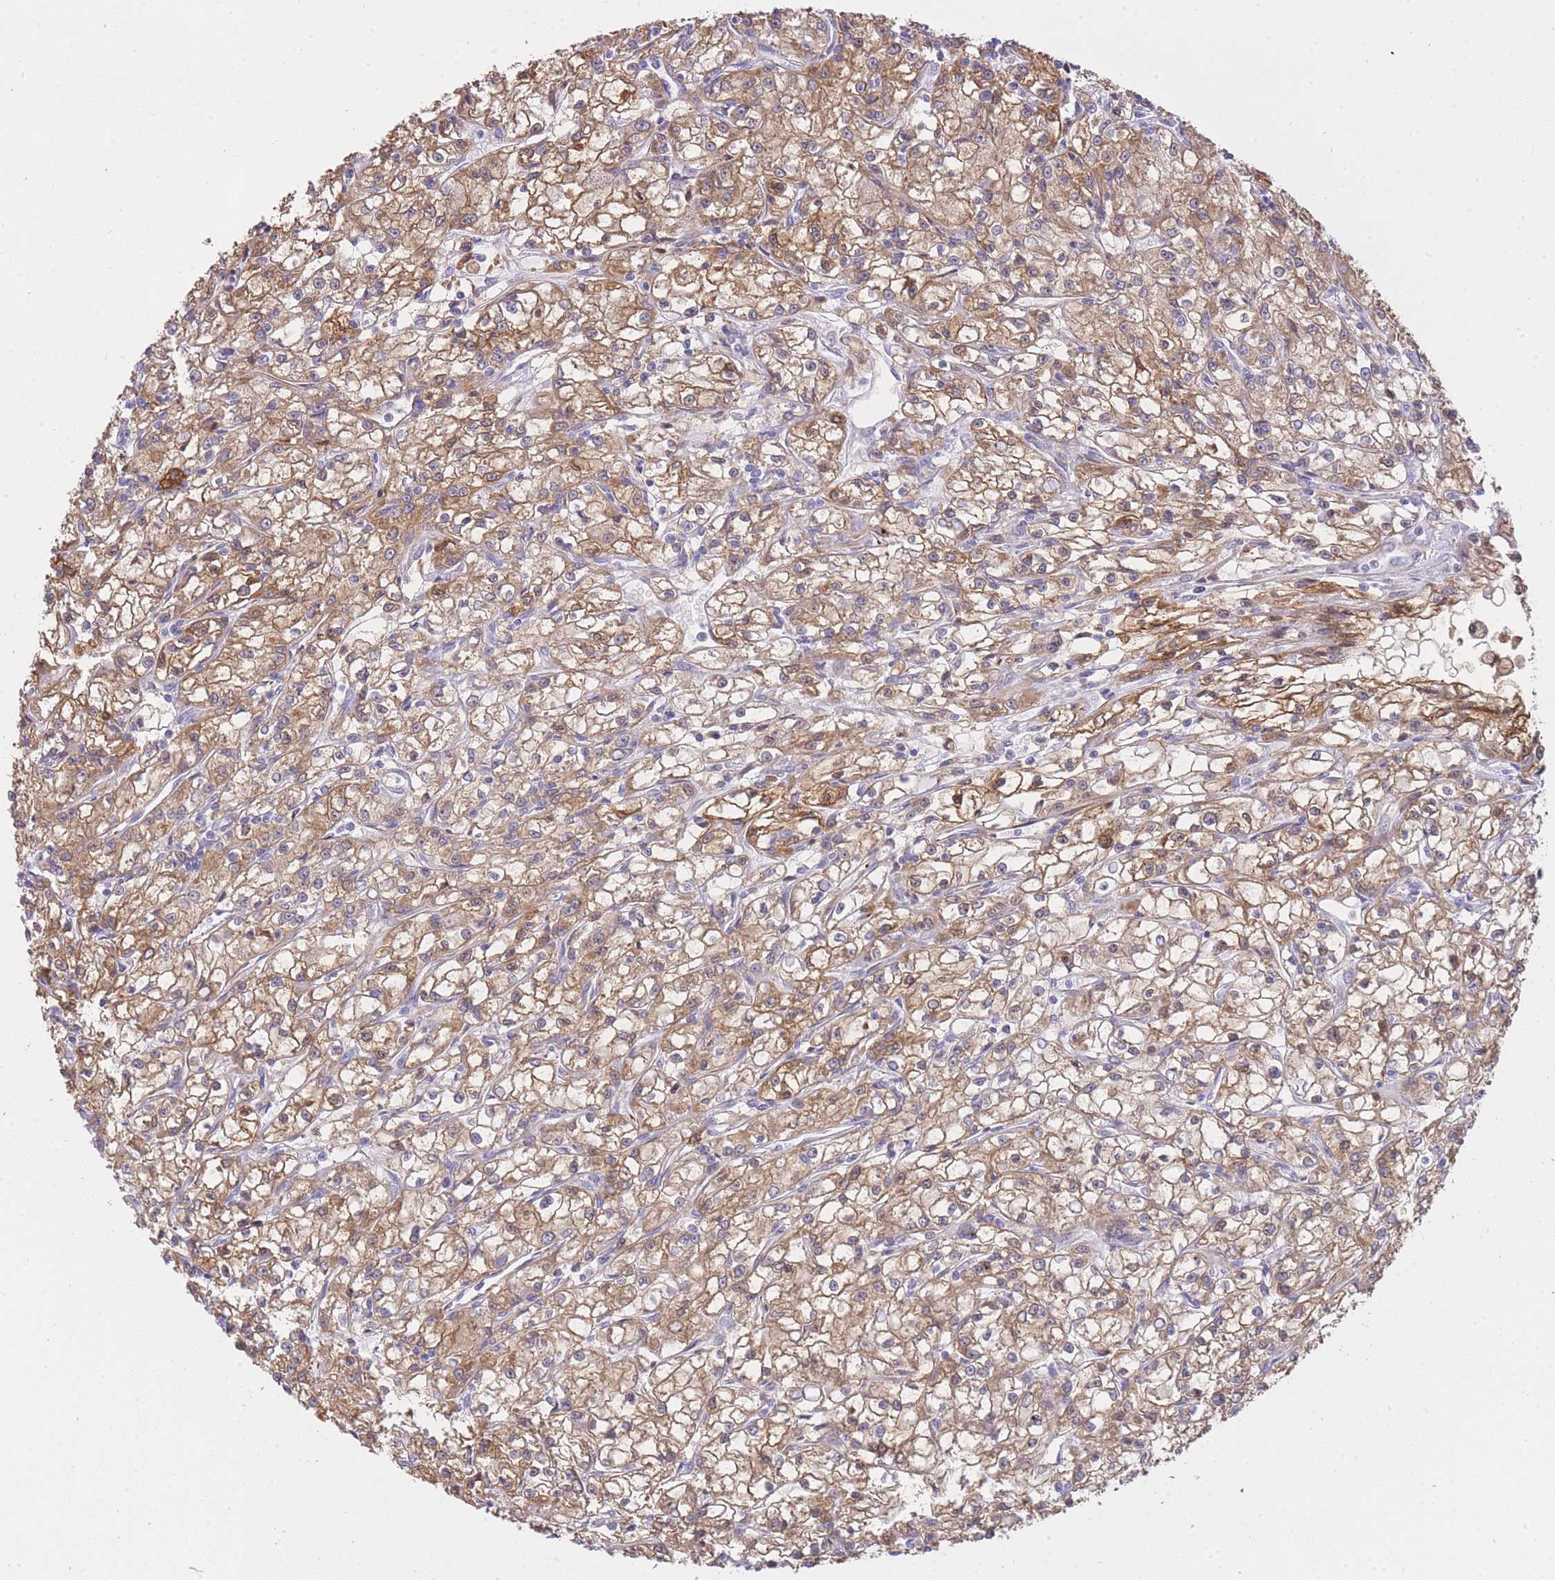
{"staining": {"intensity": "moderate", "quantity": ">75%", "location": "cytoplasmic/membranous"}, "tissue": "renal cancer", "cell_type": "Tumor cells", "image_type": "cancer", "snomed": [{"axis": "morphology", "description": "Adenocarcinoma, NOS"}, {"axis": "topography", "description": "Kidney"}], "caption": "Tumor cells display medium levels of moderate cytoplasmic/membranous positivity in approximately >75% of cells in renal cancer.", "gene": "ECPAS", "patient": {"sex": "female", "age": 59}}